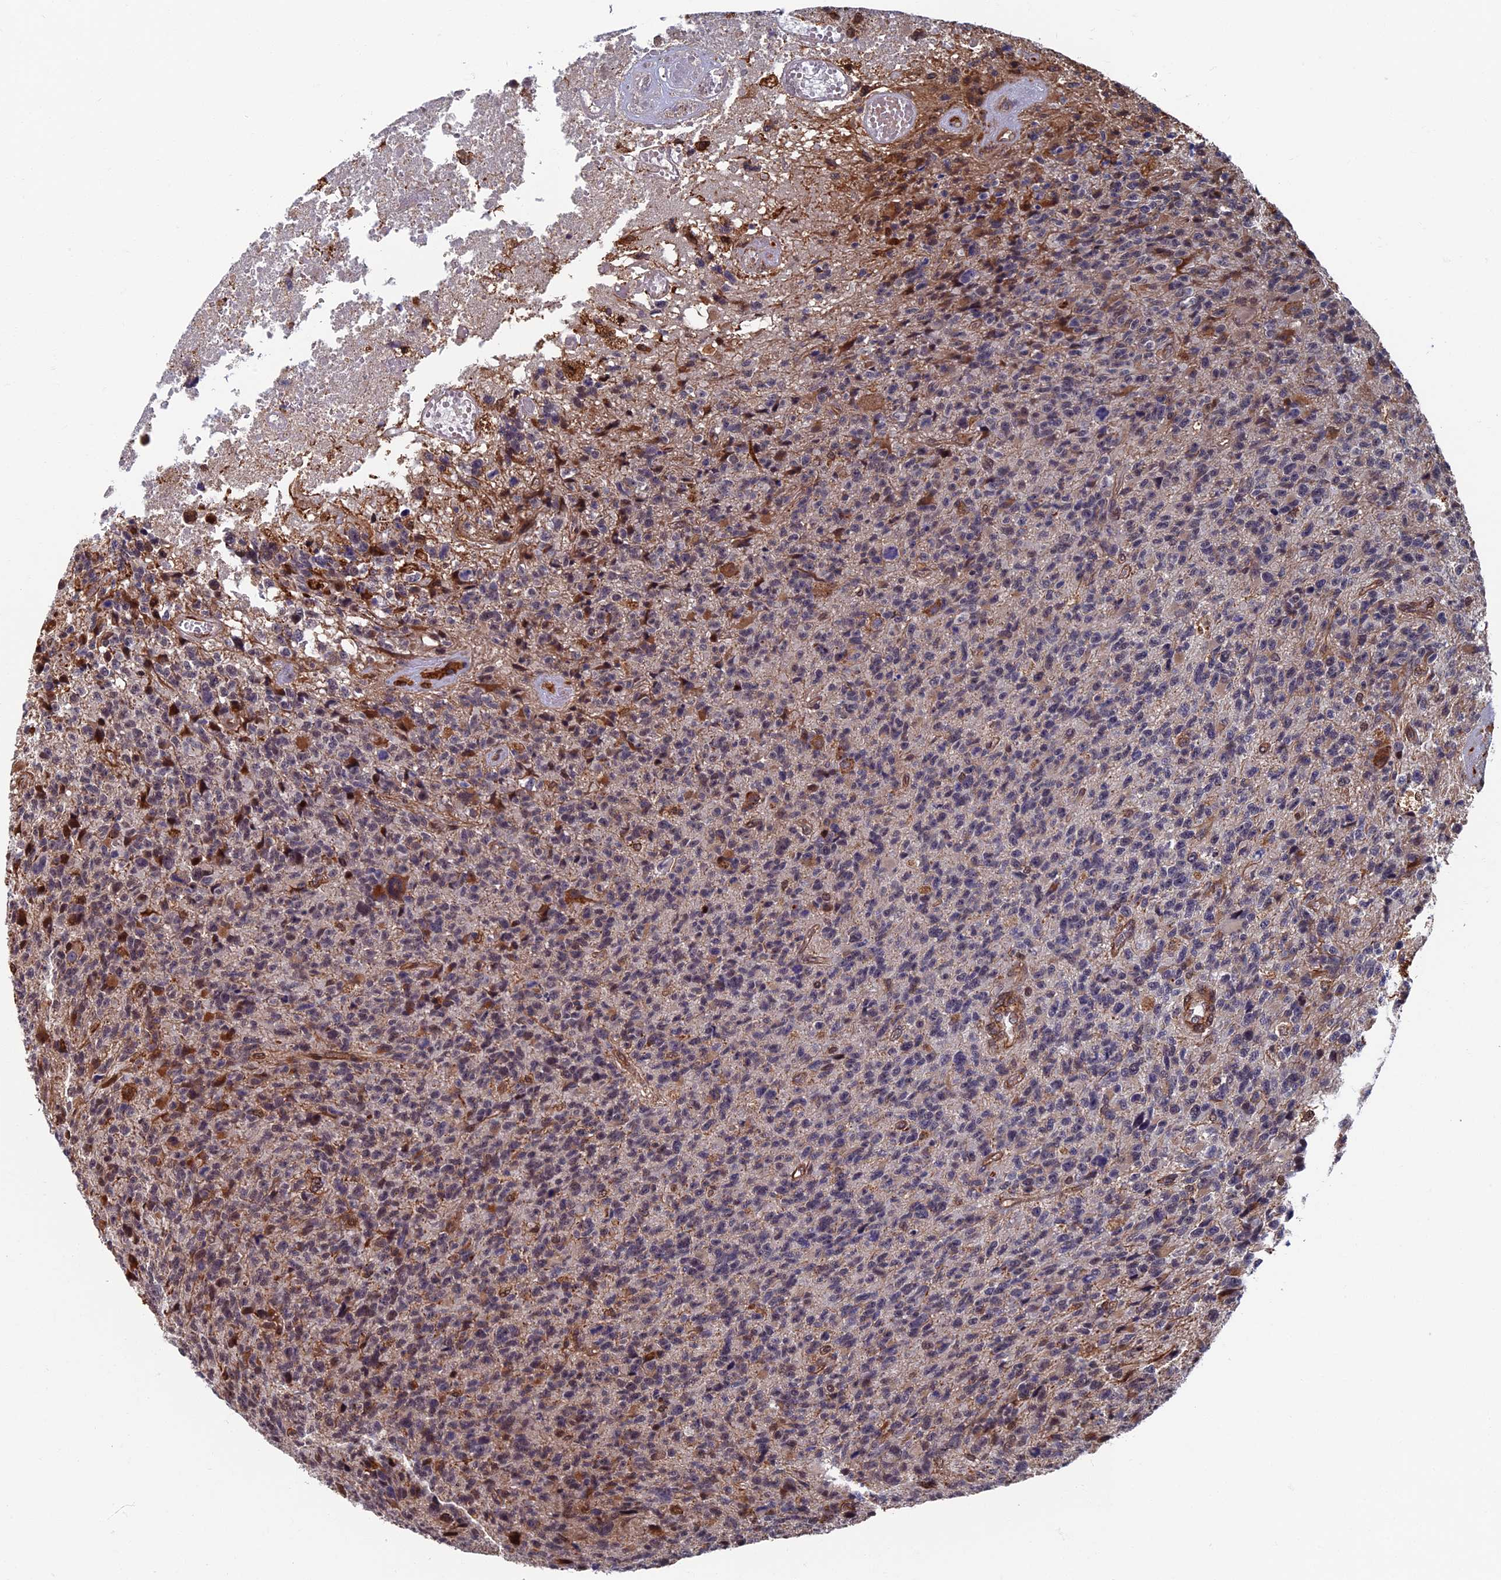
{"staining": {"intensity": "moderate", "quantity": "<25%", "location": "cytoplasmic/membranous"}, "tissue": "glioma", "cell_type": "Tumor cells", "image_type": "cancer", "snomed": [{"axis": "morphology", "description": "Glioma, malignant, High grade"}, {"axis": "topography", "description": "Brain"}], "caption": "Immunohistochemical staining of human glioma demonstrates low levels of moderate cytoplasmic/membranous expression in about <25% of tumor cells.", "gene": "CTDP1", "patient": {"sex": "male", "age": 76}}